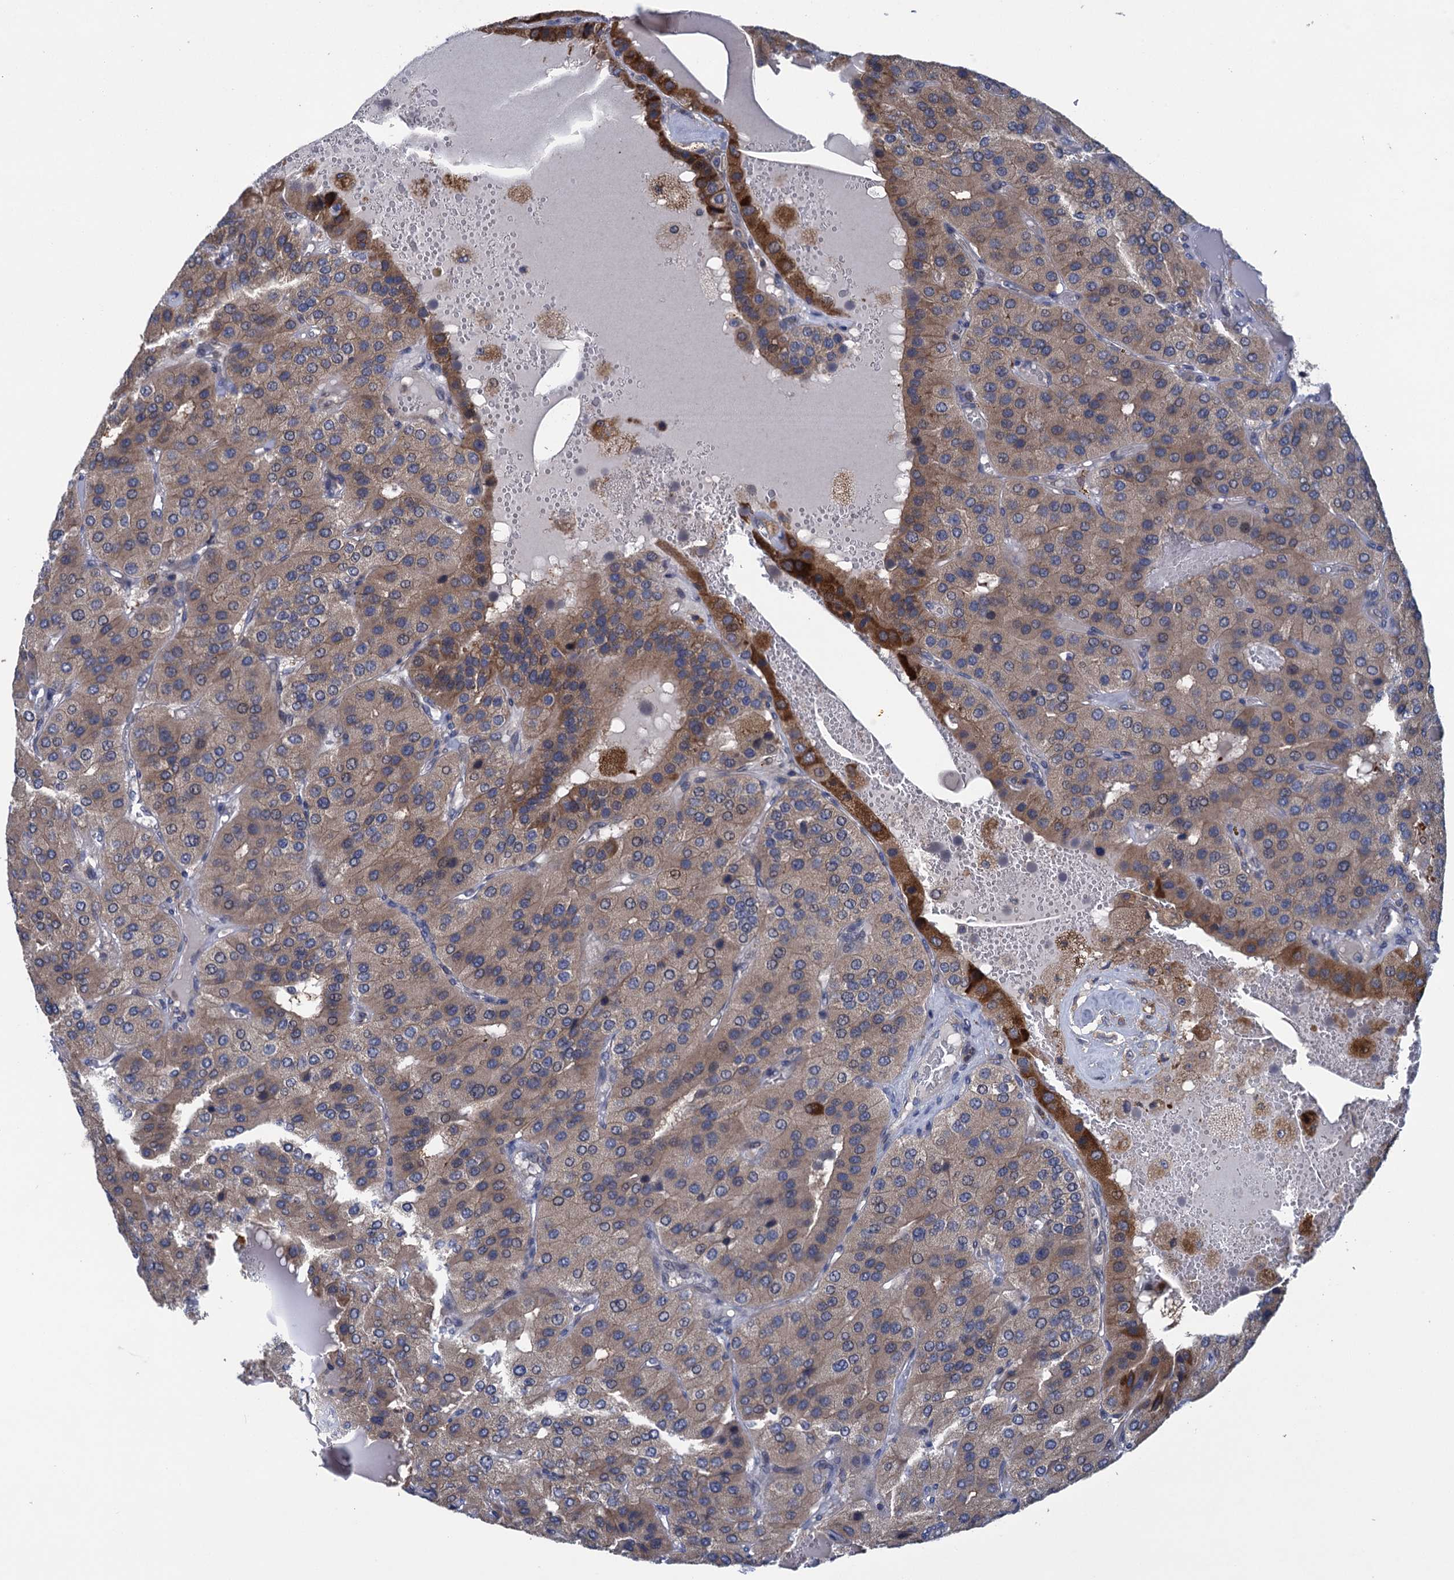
{"staining": {"intensity": "moderate", "quantity": "<25%", "location": "cytoplasmic/membranous"}, "tissue": "parathyroid gland", "cell_type": "Glandular cells", "image_type": "normal", "snomed": [{"axis": "morphology", "description": "Normal tissue, NOS"}, {"axis": "morphology", "description": "Adenoma, NOS"}, {"axis": "topography", "description": "Parathyroid gland"}], "caption": "Immunohistochemical staining of benign parathyroid gland demonstrates moderate cytoplasmic/membranous protein positivity in approximately <25% of glandular cells.", "gene": "CNTN5", "patient": {"sex": "female", "age": 86}}